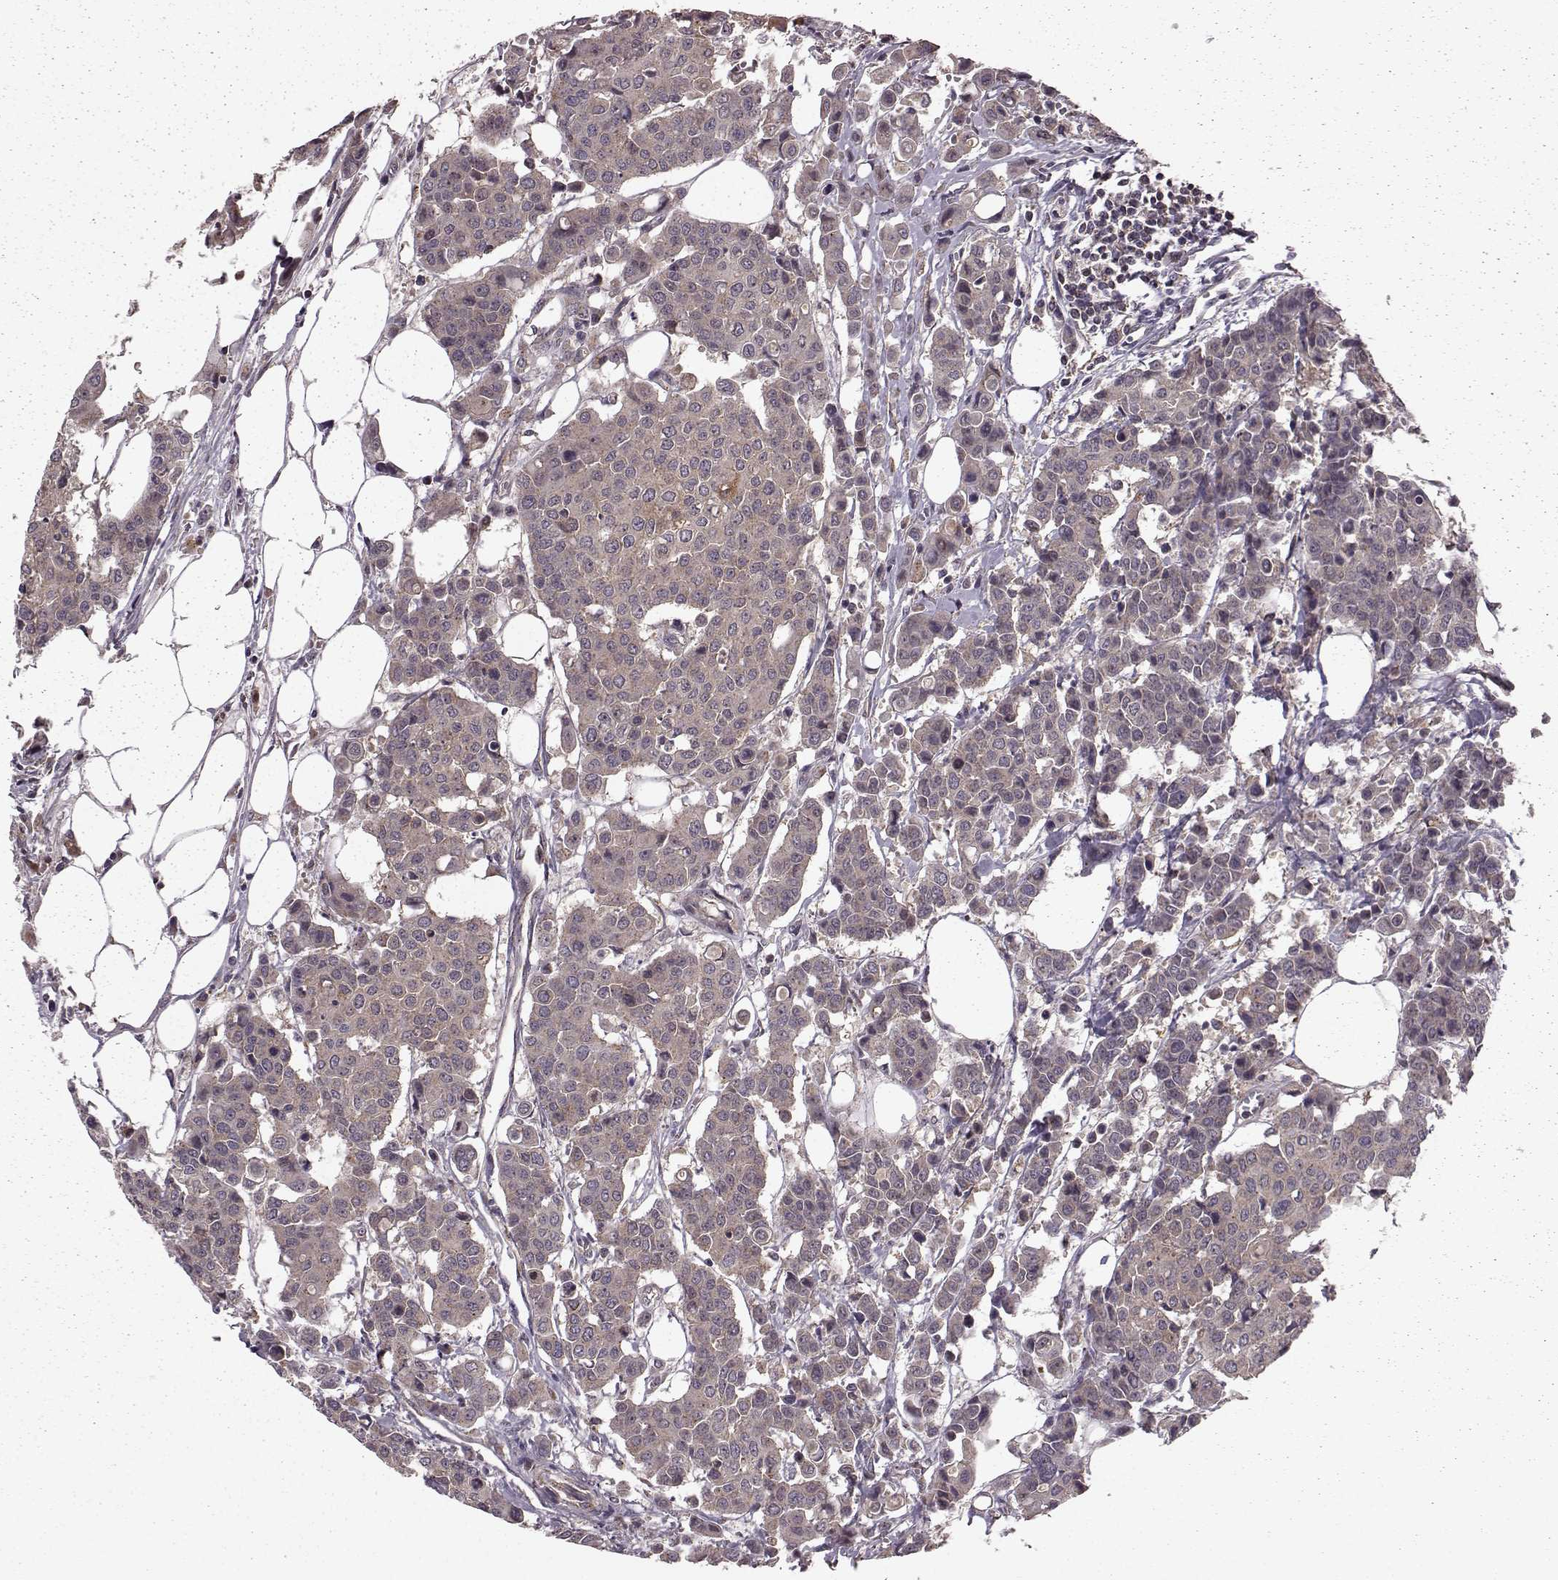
{"staining": {"intensity": "moderate", "quantity": ">75%", "location": "cytoplasmic/membranous"}, "tissue": "carcinoid", "cell_type": "Tumor cells", "image_type": "cancer", "snomed": [{"axis": "morphology", "description": "Carcinoid, malignant, NOS"}, {"axis": "topography", "description": "Colon"}], "caption": "A brown stain labels moderate cytoplasmic/membranous positivity of a protein in malignant carcinoid tumor cells. (DAB = brown stain, brightfield microscopy at high magnification).", "gene": "FNIP2", "patient": {"sex": "male", "age": 81}}